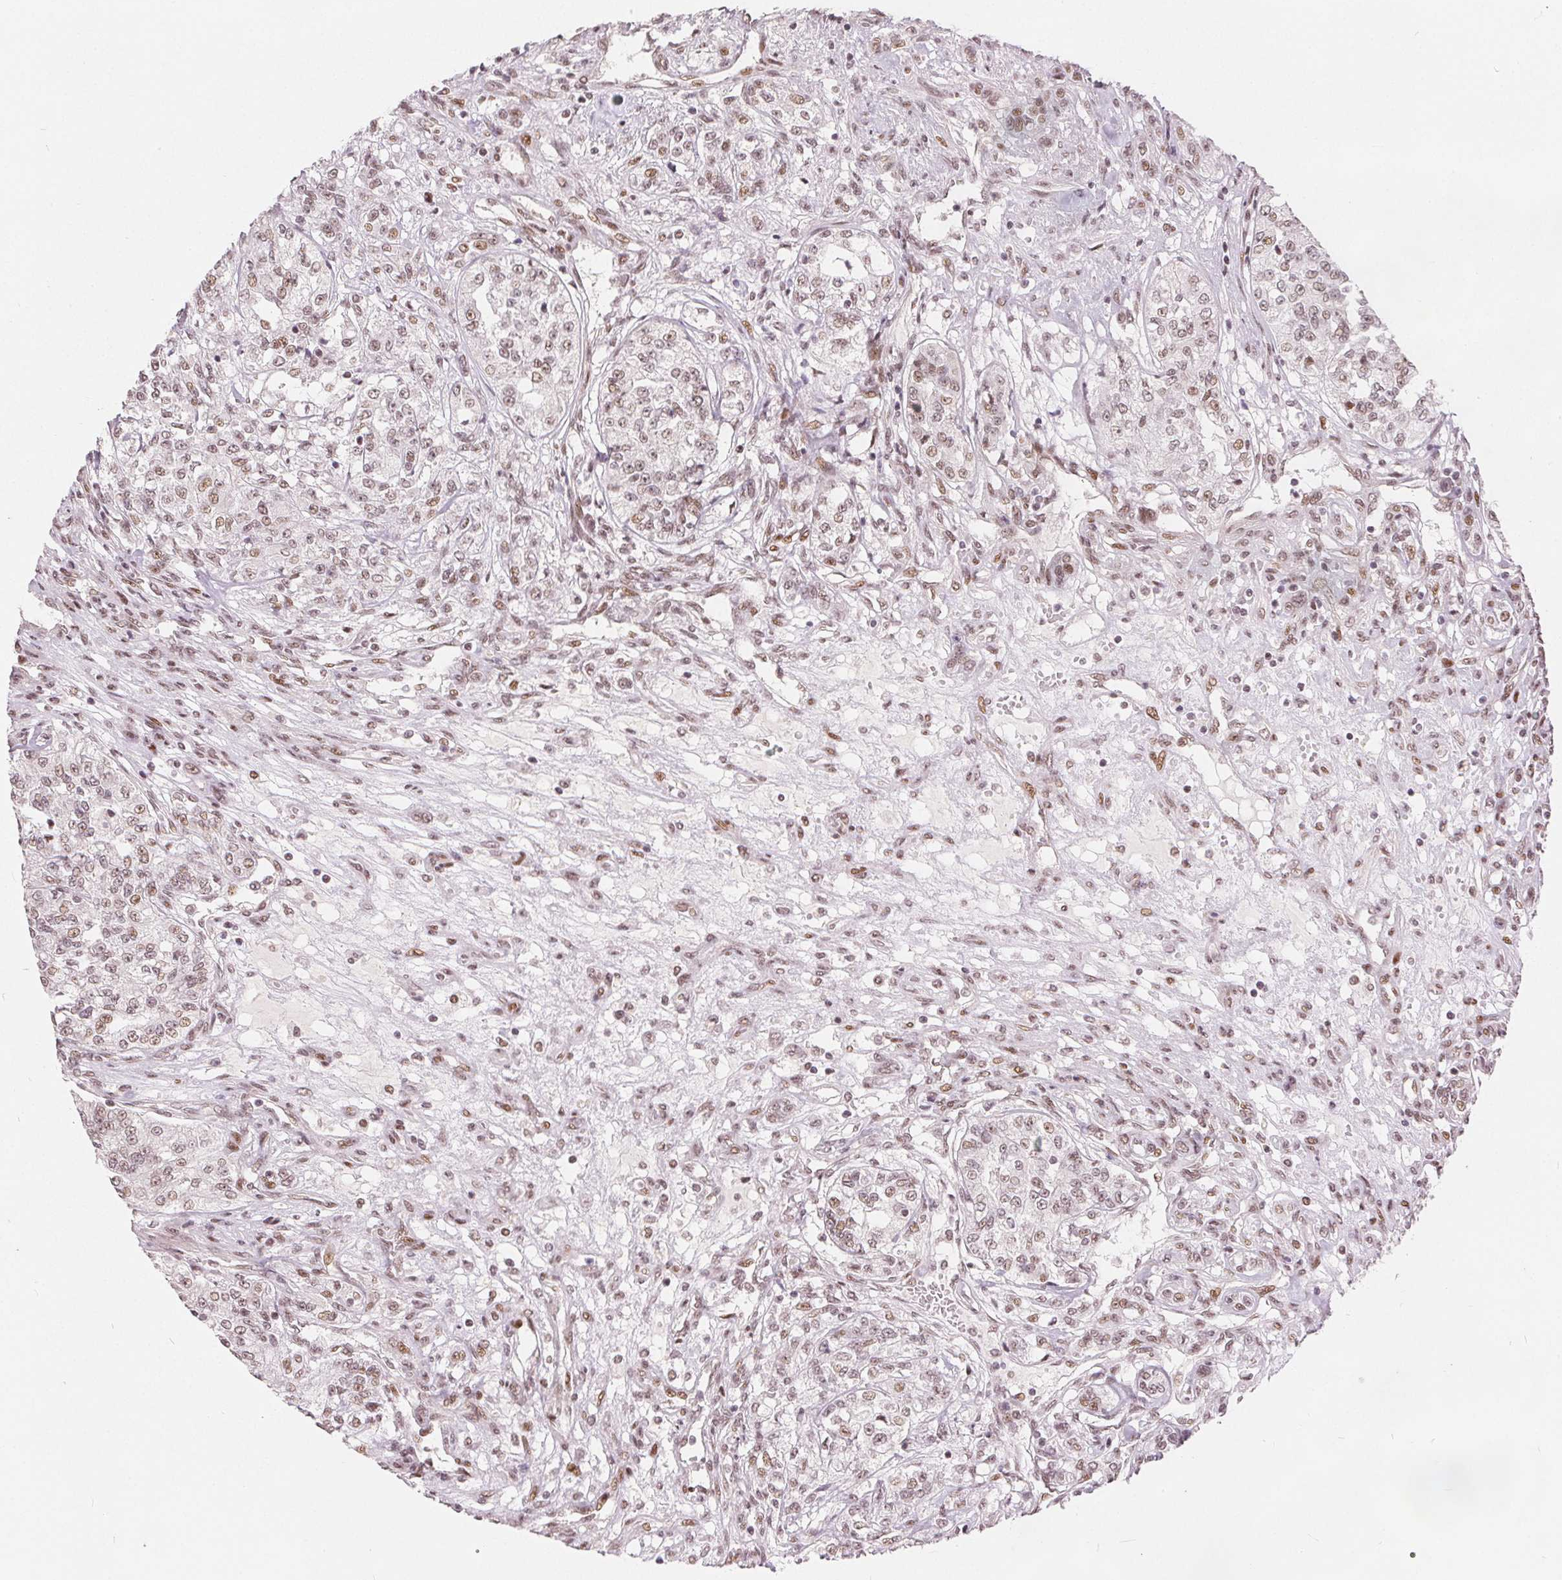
{"staining": {"intensity": "weak", "quantity": ">75%", "location": "nuclear"}, "tissue": "renal cancer", "cell_type": "Tumor cells", "image_type": "cancer", "snomed": [{"axis": "morphology", "description": "Adenocarcinoma, NOS"}, {"axis": "topography", "description": "Kidney"}], "caption": "High-power microscopy captured an immunohistochemistry (IHC) image of renal adenocarcinoma, revealing weak nuclear expression in about >75% of tumor cells.", "gene": "ZNF703", "patient": {"sex": "female", "age": 63}}